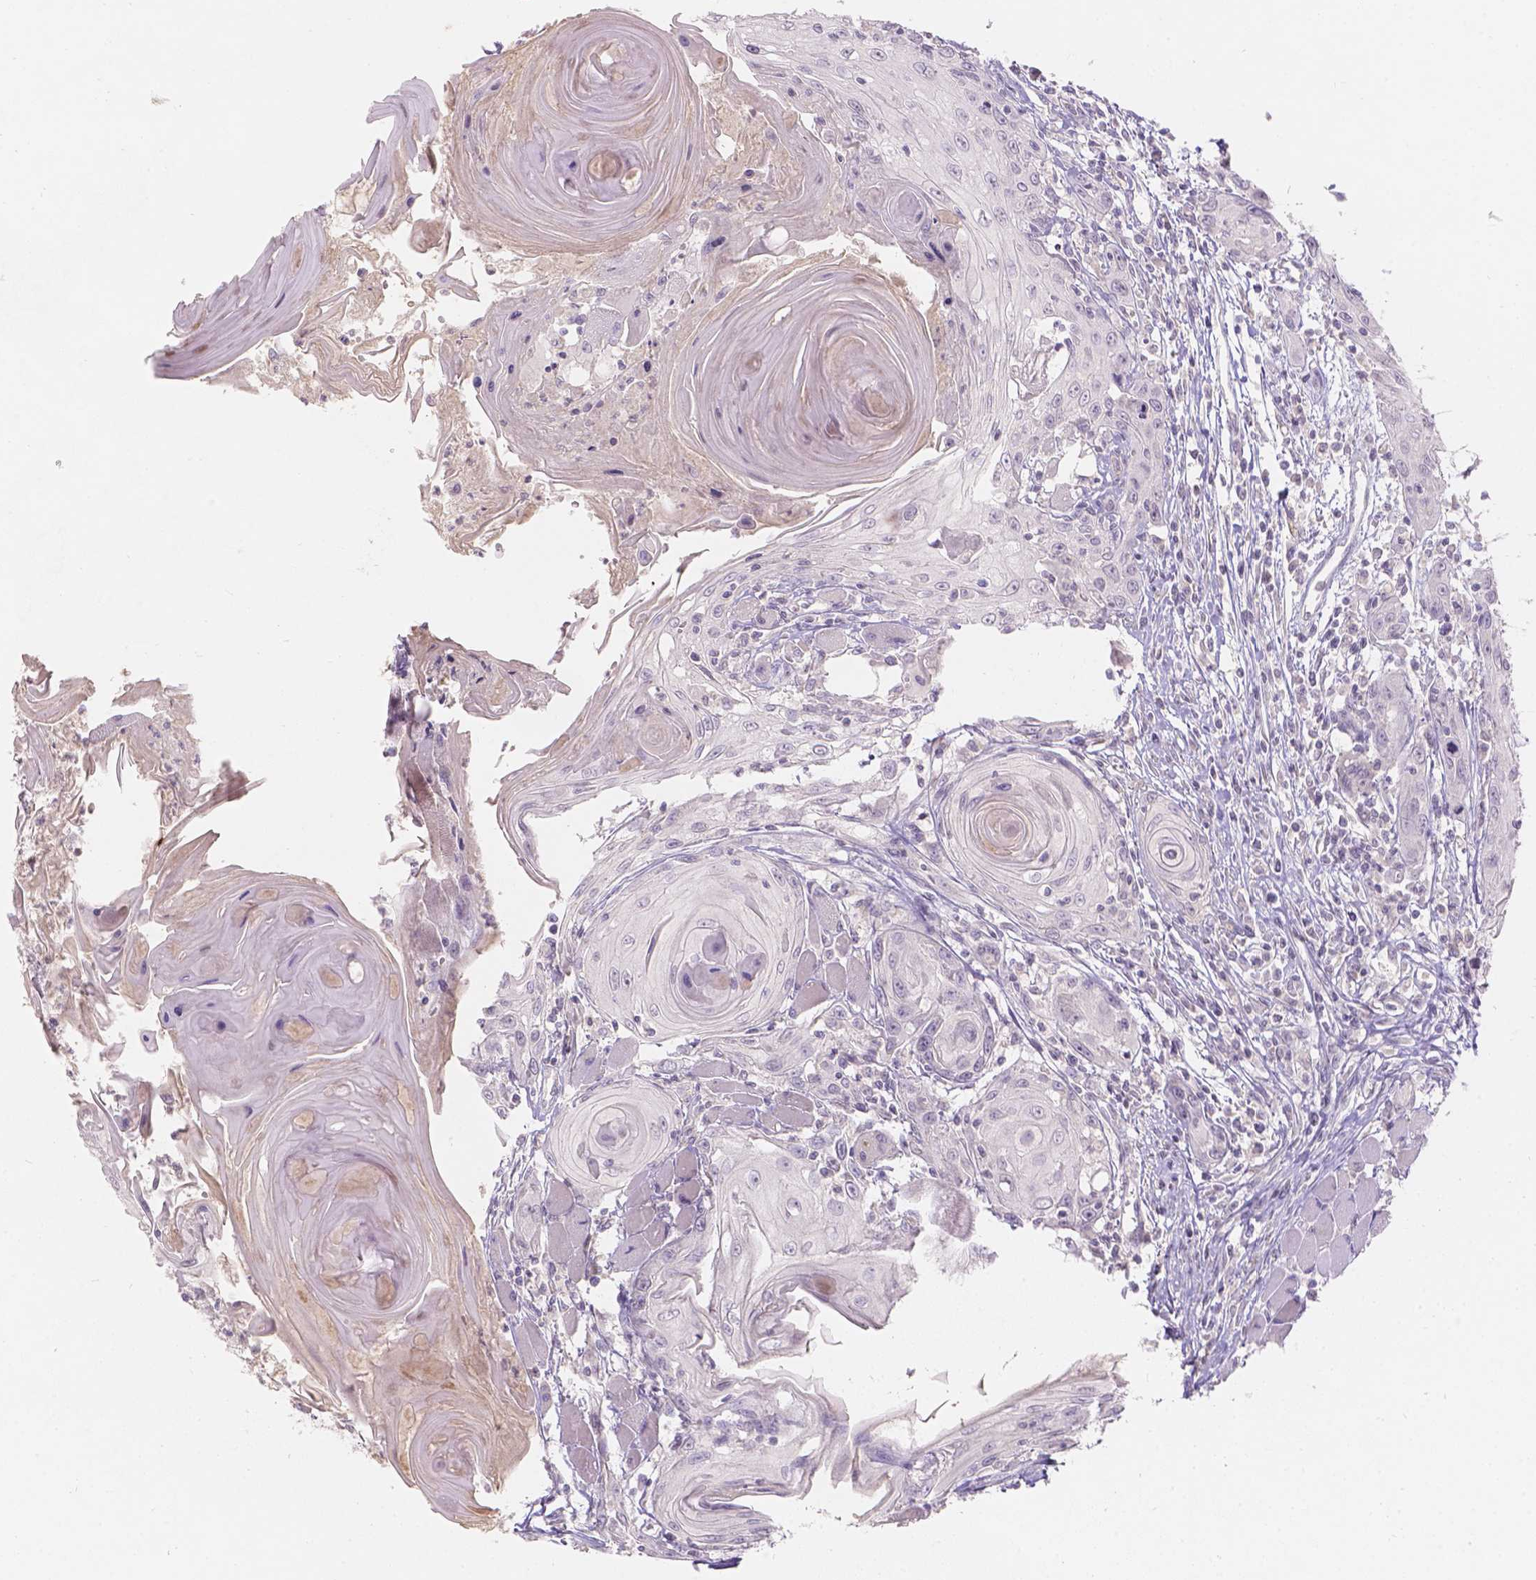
{"staining": {"intensity": "negative", "quantity": "none", "location": "none"}, "tissue": "head and neck cancer", "cell_type": "Tumor cells", "image_type": "cancer", "snomed": [{"axis": "morphology", "description": "Squamous cell carcinoma, NOS"}, {"axis": "topography", "description": "Head-Neck"}], "caption": "High power microscopy micrograph of an immunohistochemistry image of head and neck squamous cell carcinoma, revealing no significant expression in tumor cells.", "gene": "DCAF4L1", "patient": {"sex": "female", "age": 80}}